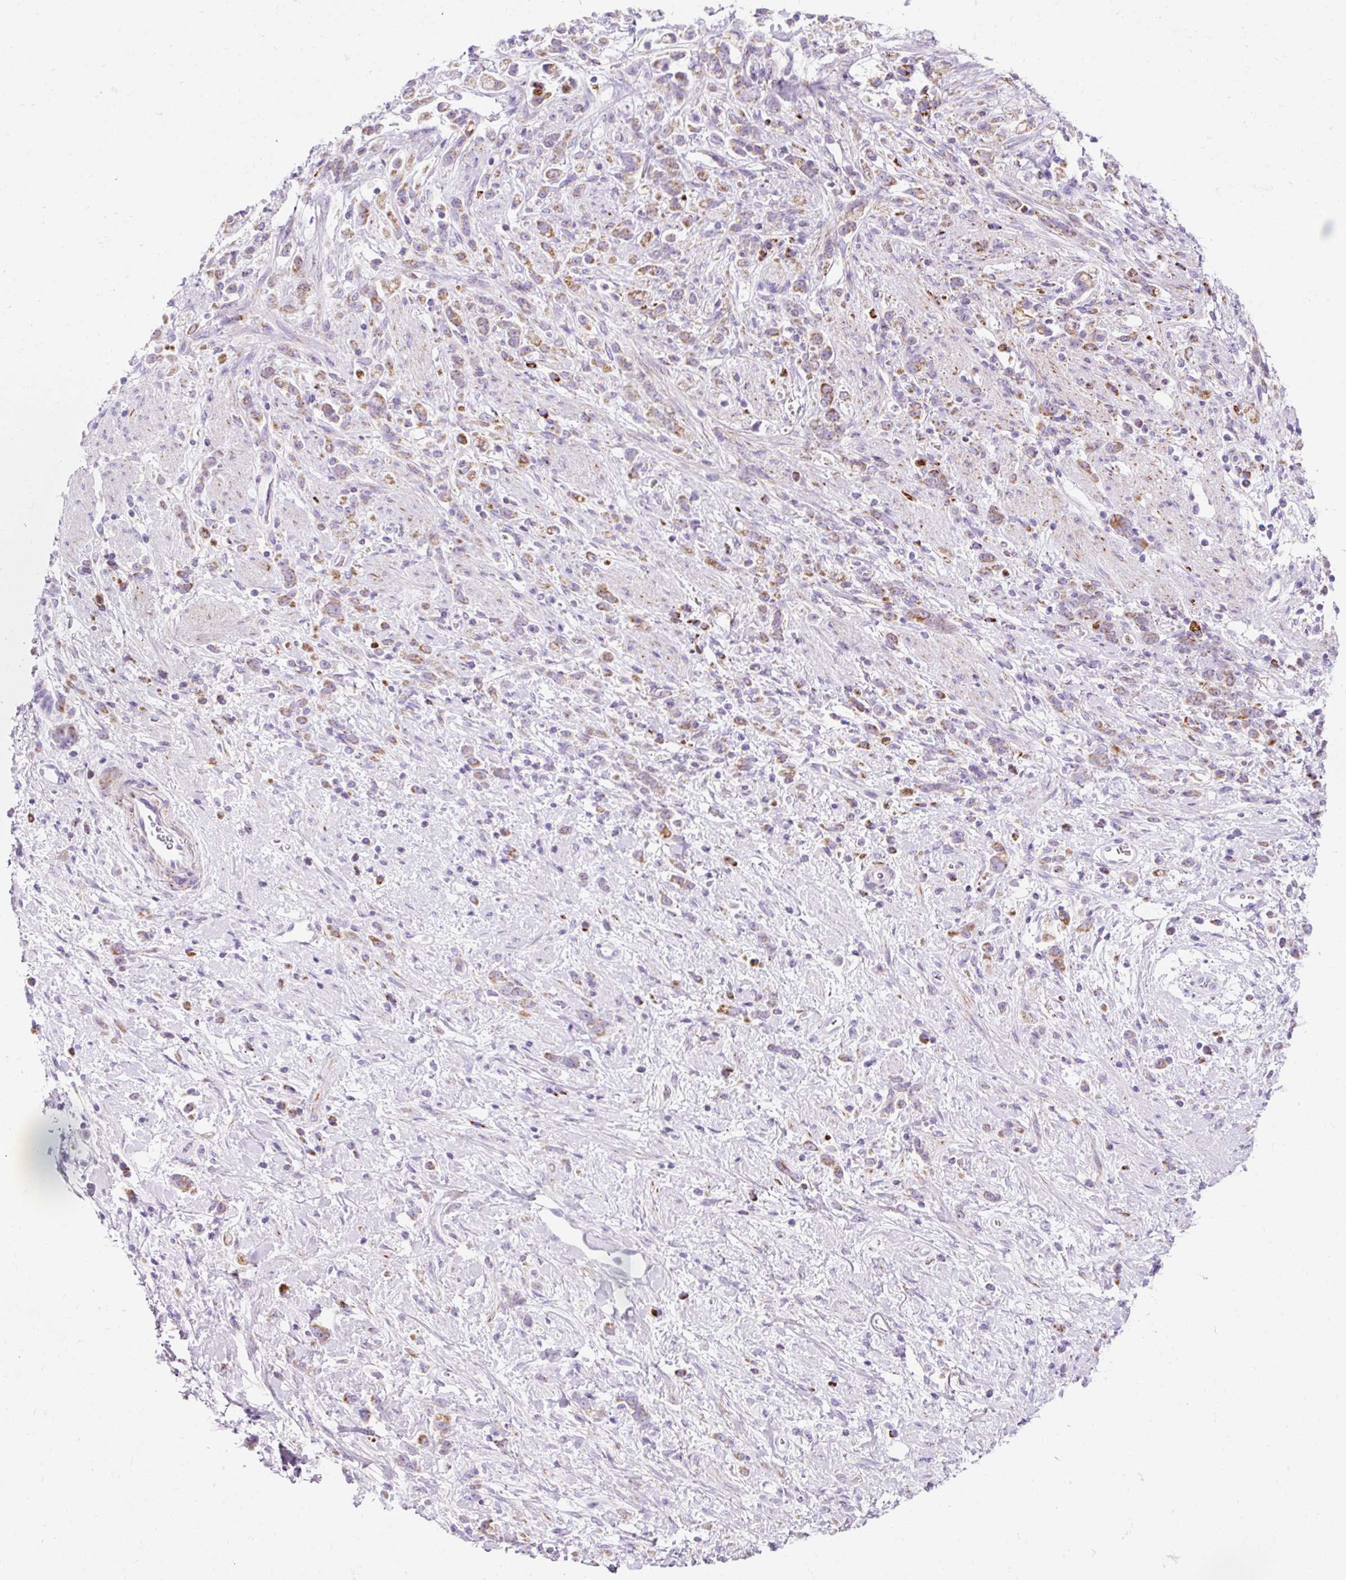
{"staining": {"intensity": "moderate", "quantity": ">75%", "location": "cytoplasmic/membranous"}, "tissue": "stomach cancer", "cell_type": "Tumor cells", "image_type": "cancer", "snomed": [{"axis": "morphology", "description": "Adenocarcinoma, NOS"}, {"axis": "topography", "description": "Stomach"}], "caption": "IHC of adenocarcinoma (stomach) exhibits medium levels of moderate cytoplasmic/membranous staining in about >75% of tumor cells. The protein of interest is shown in brown color, while the nuclei are stained blue.", "gene": "PLPP2", "patient": {"sex": "female", "age": 60}}